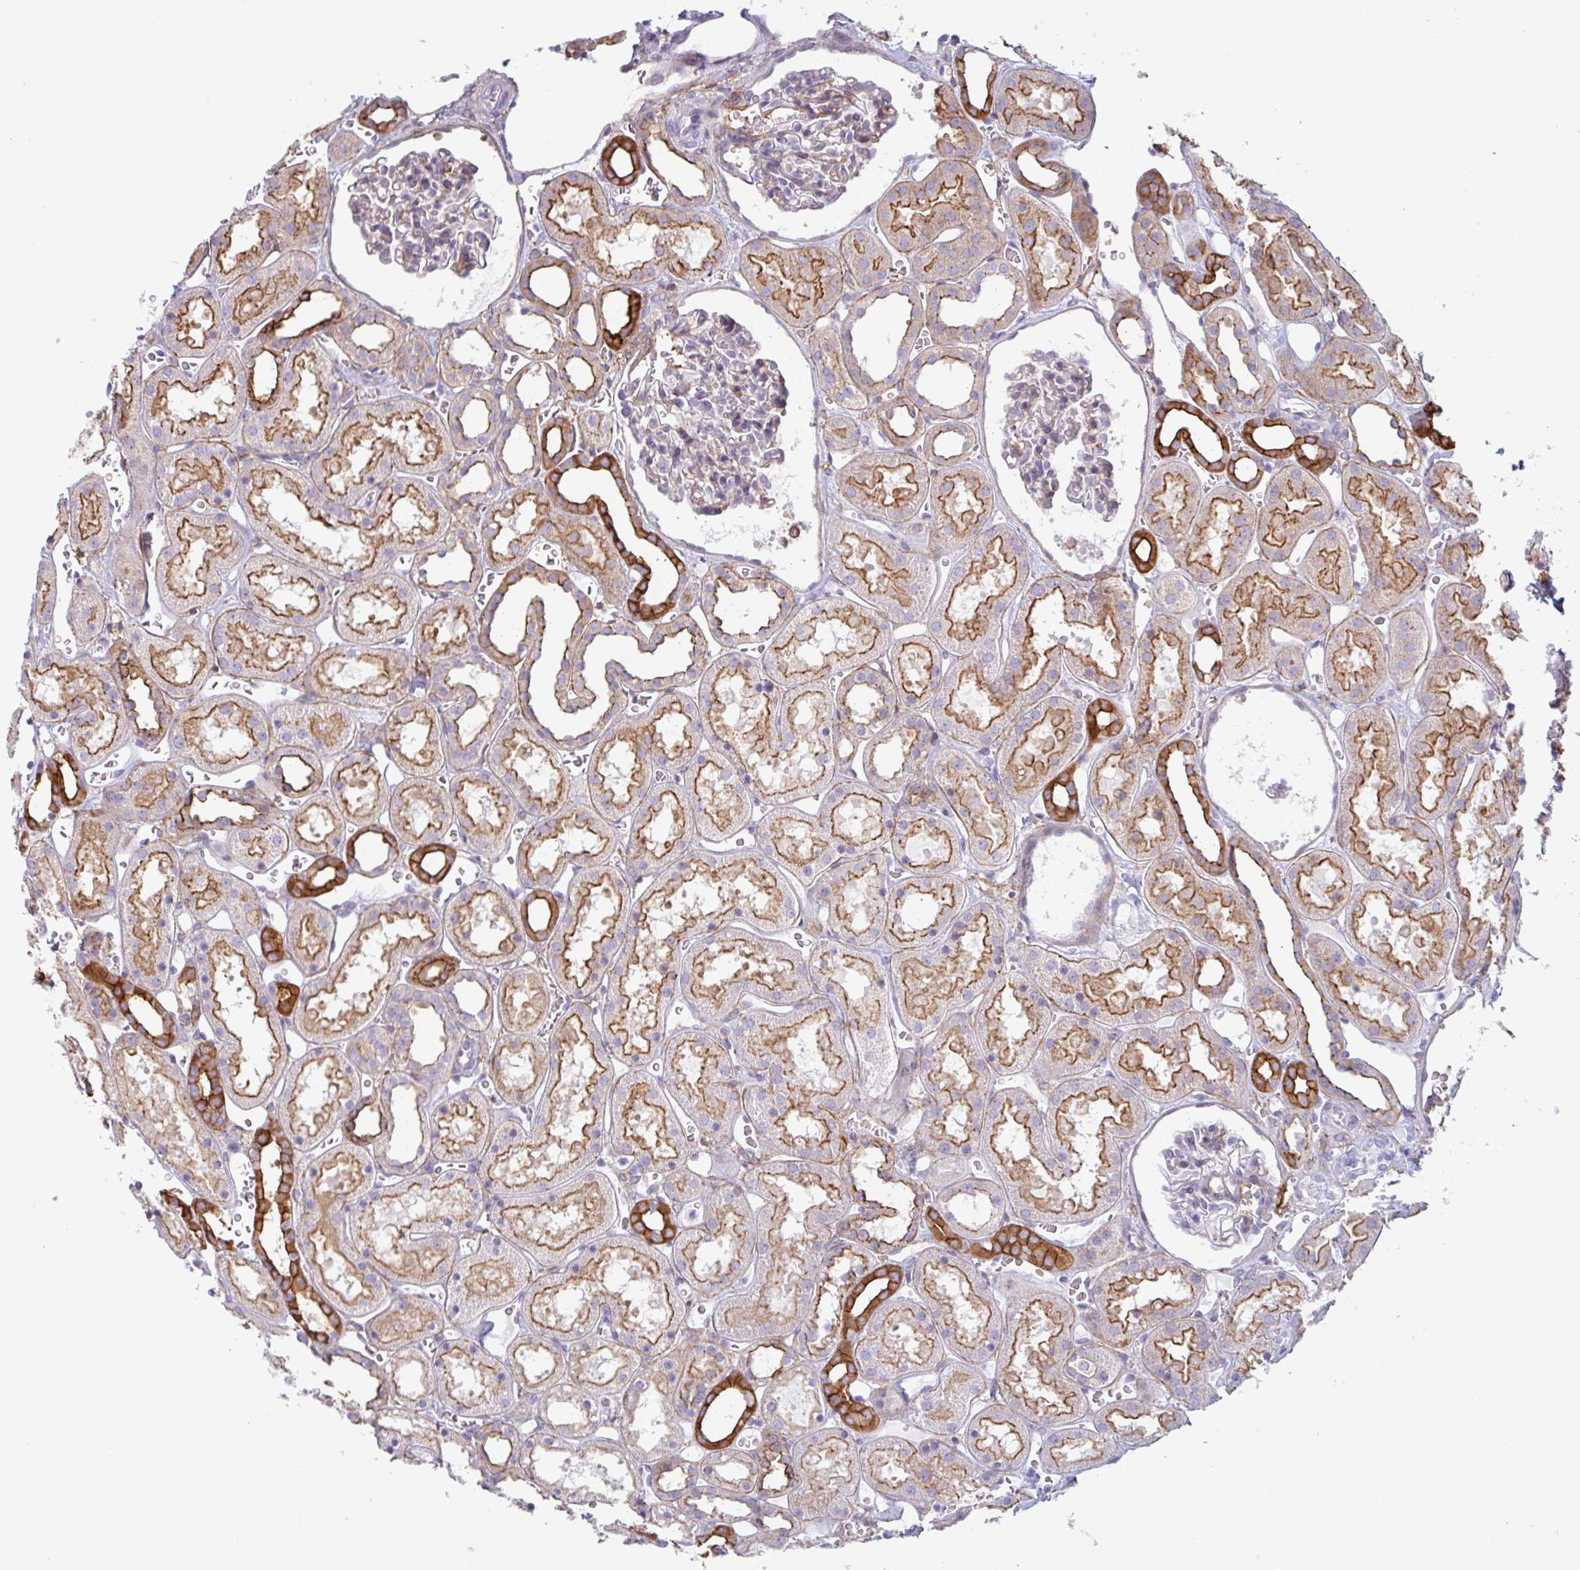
{"staining": {"intensity": "weak", "quantity": "25%-75%", "location": "cytoplasmic/membranous"}, "tissue": "kidney", "cell_type": "Cells in glomeruli", "image_type": "normal", "snomed": [{"axis": "morphology", "description": "Normal tissue, NOS"}, {"axis": "topography", "description": "Kidney"}], "caption": "Cells in glomeruli exhibit low levels of weak cytoplasmic/membranous positivity in about 25%-75% of cells in normal kidney. Immunohistochemistry (ihc) stains the protein of interest in brown and the nuclei are stained blue.", "gene": "MYH10", "patient": {"sex": "female", "age": 41}}